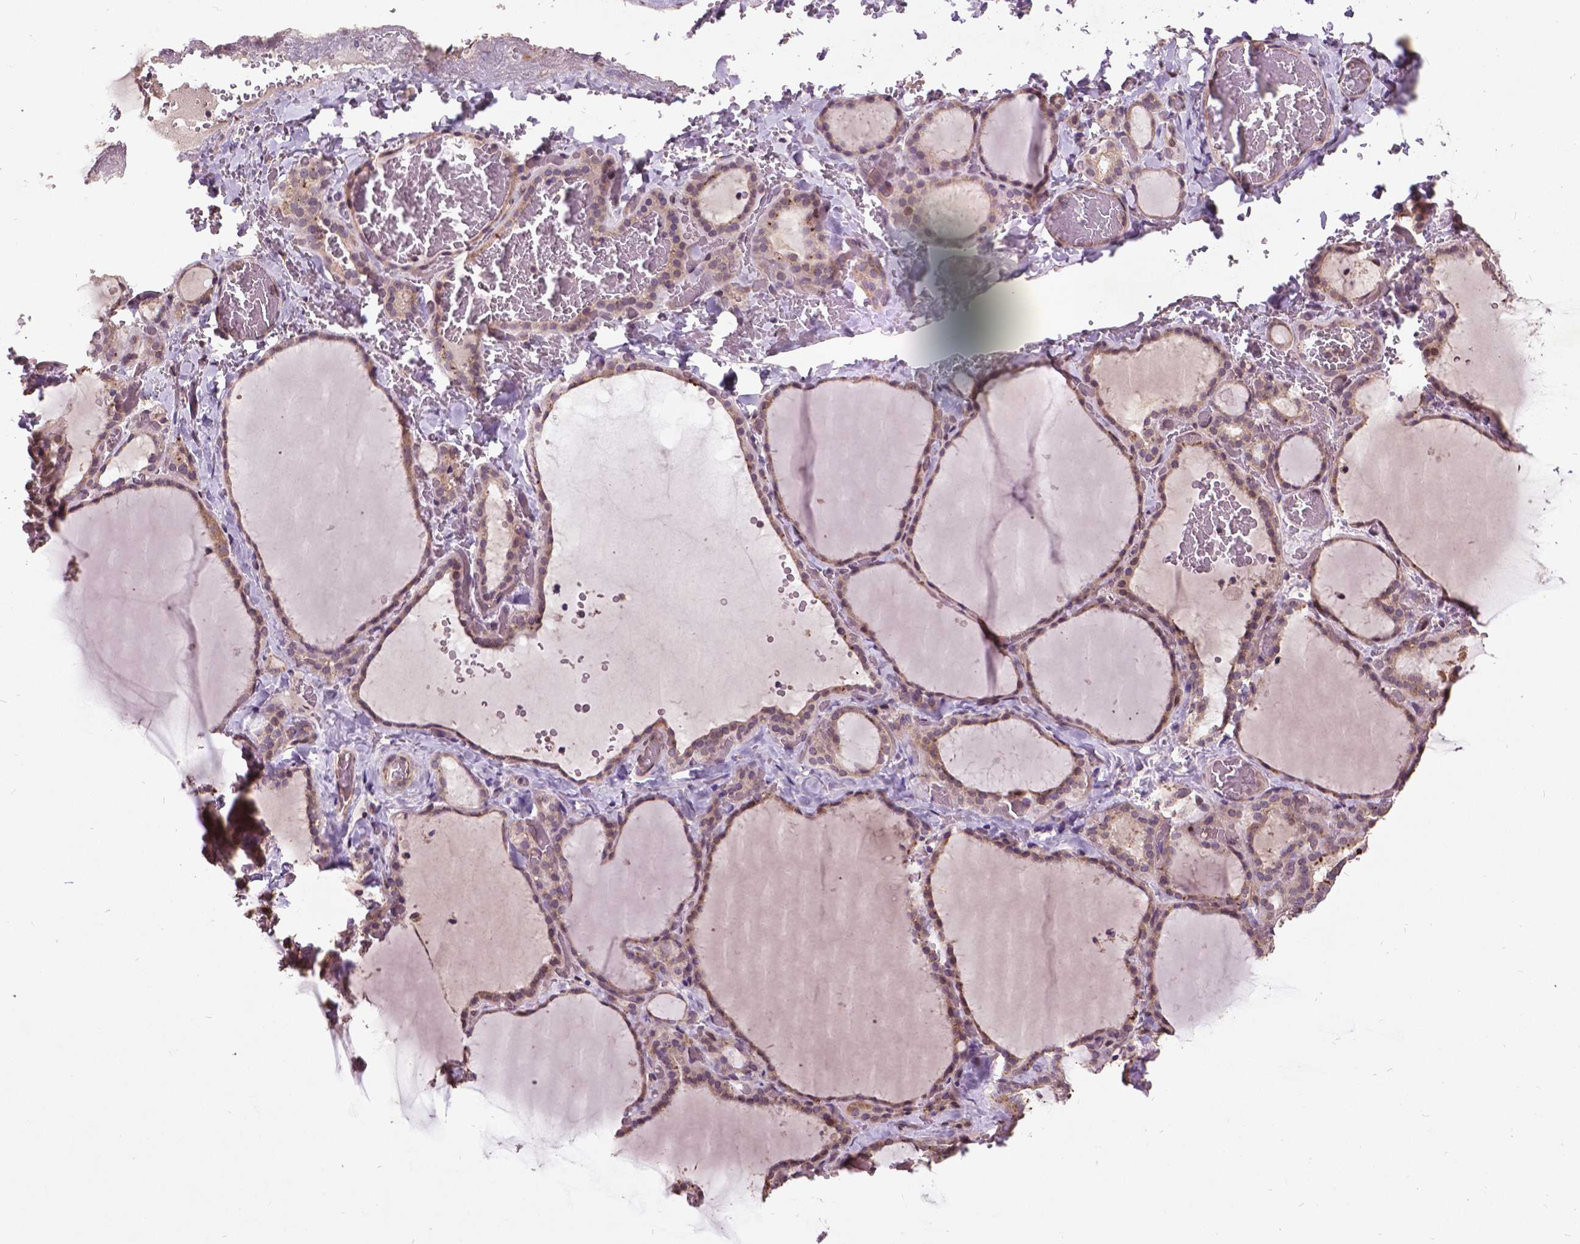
{"staining": {"intensity": "strong", "quantity": "<25%", "location": "cytoplasmic/membranous"}, "tissue": "thyroid gland", "cell_type": "Glandular cells", "image_type": "normal", "snomed": [{"axis": "morphology", "description": "Normal tissue, NOS"}, {"axis": "topography", "description": "Thyroid gland"}], "caption": "Immunohistochemical staining of unremarkable human thyroid gland exhibits <25% levels of strong cytoplasmic/membranous protein staining in about <25% of glandular cells.", "gene": "AP1S3", "patient": {"sex": "female", "age": 22}}